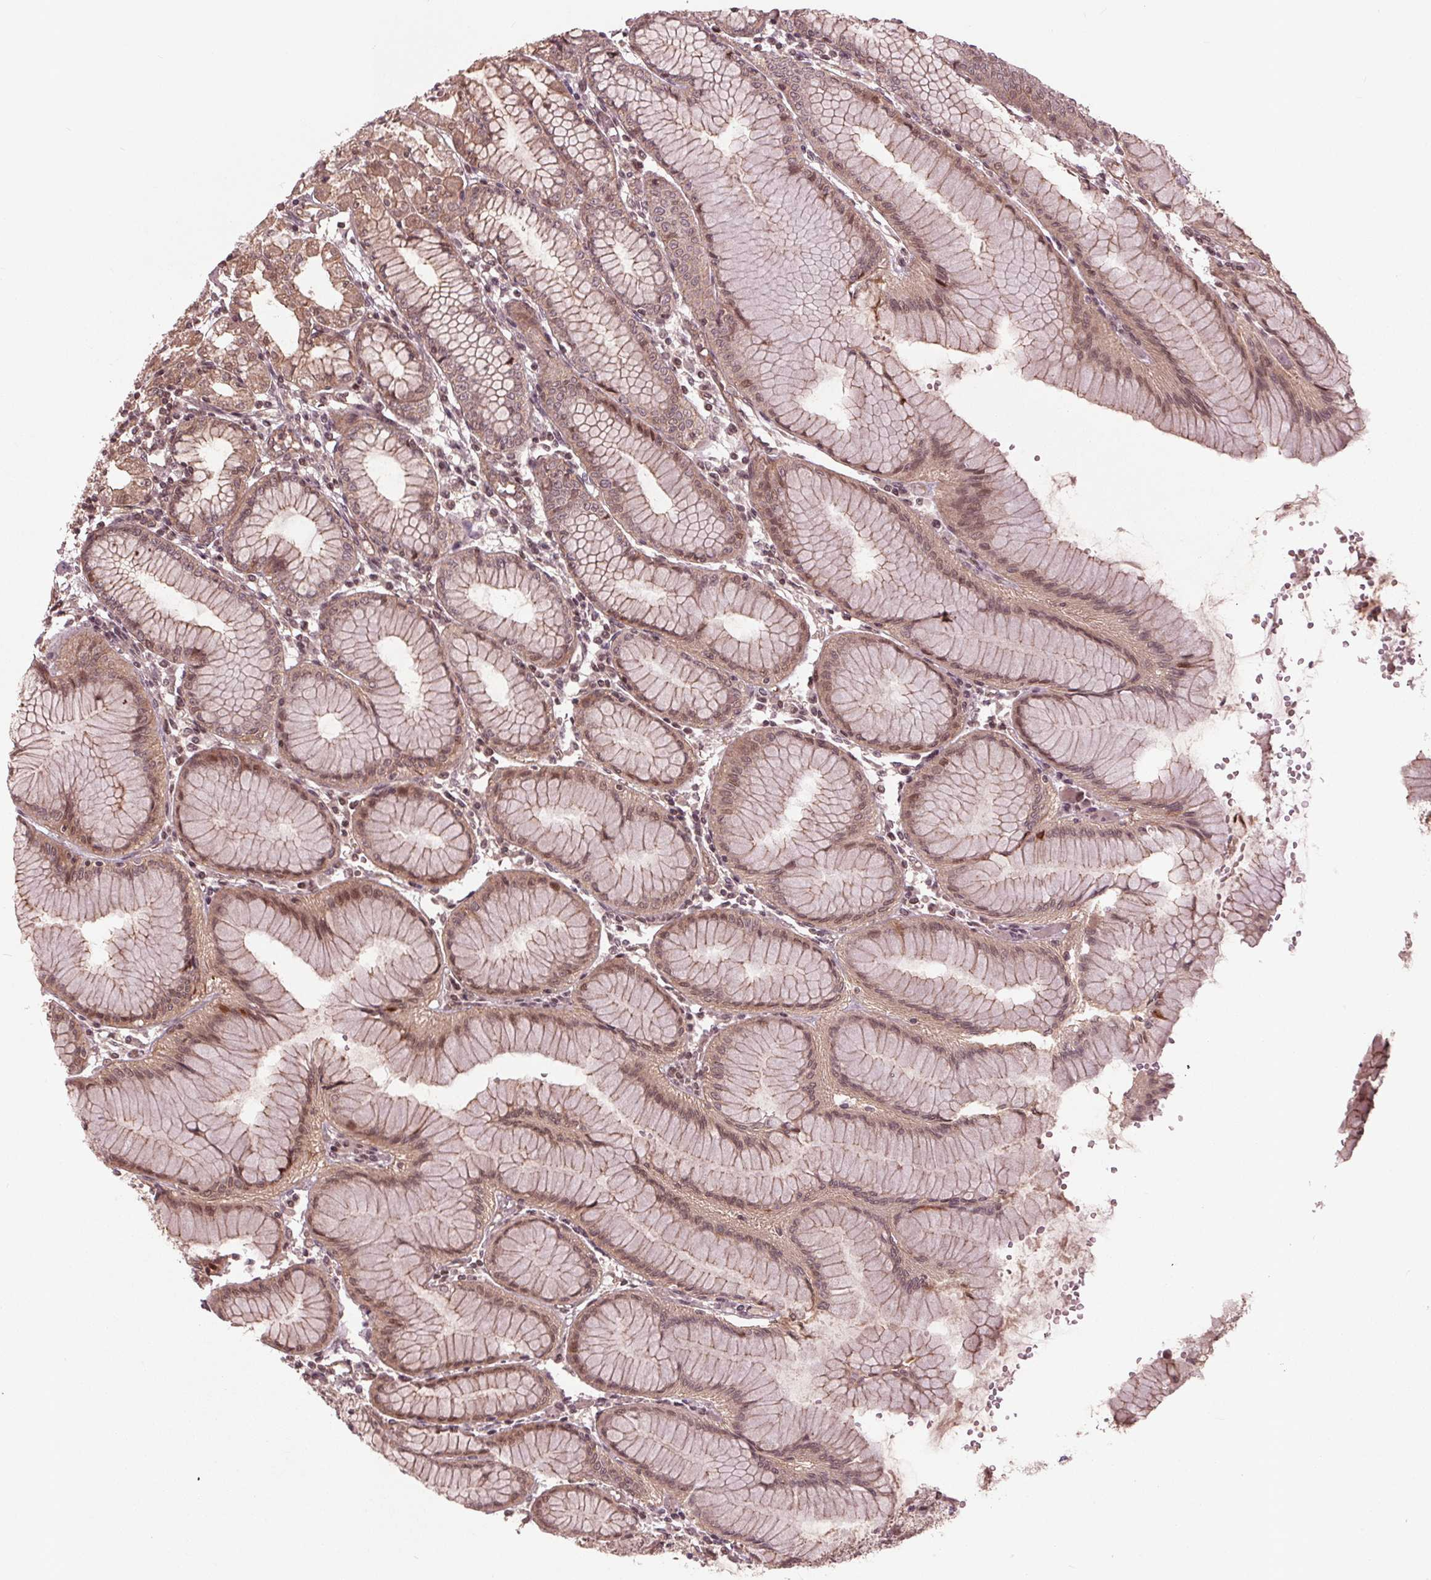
{"staining": {"intensity": "weak", "quantity": ">75%", "location": "cytoplasmic/membranous,nuclear"}, "tissue": "stomach", "cell_type": "Glandular cells", "image_type": "normal", "snomed": [{"axis": "morphology", "description": "Normal tissue, NOS"}, {"axis": "topography", "description": "Skeletal muscle"}, {"axis": "topography", "description": "Stomach"}], "caption": "An IHC histopathology image of benign tissue is shown. Protein staining in brown shows weak cytoplasmic/membranous,nuclear positivity in stomach within glandular cells. (DAB (3,3'-diaminobenzidine) IHC with brightfield microscopy, high magnification).", "gene": "BTBD1", "patient": {"sex": "female", "age": 57}}